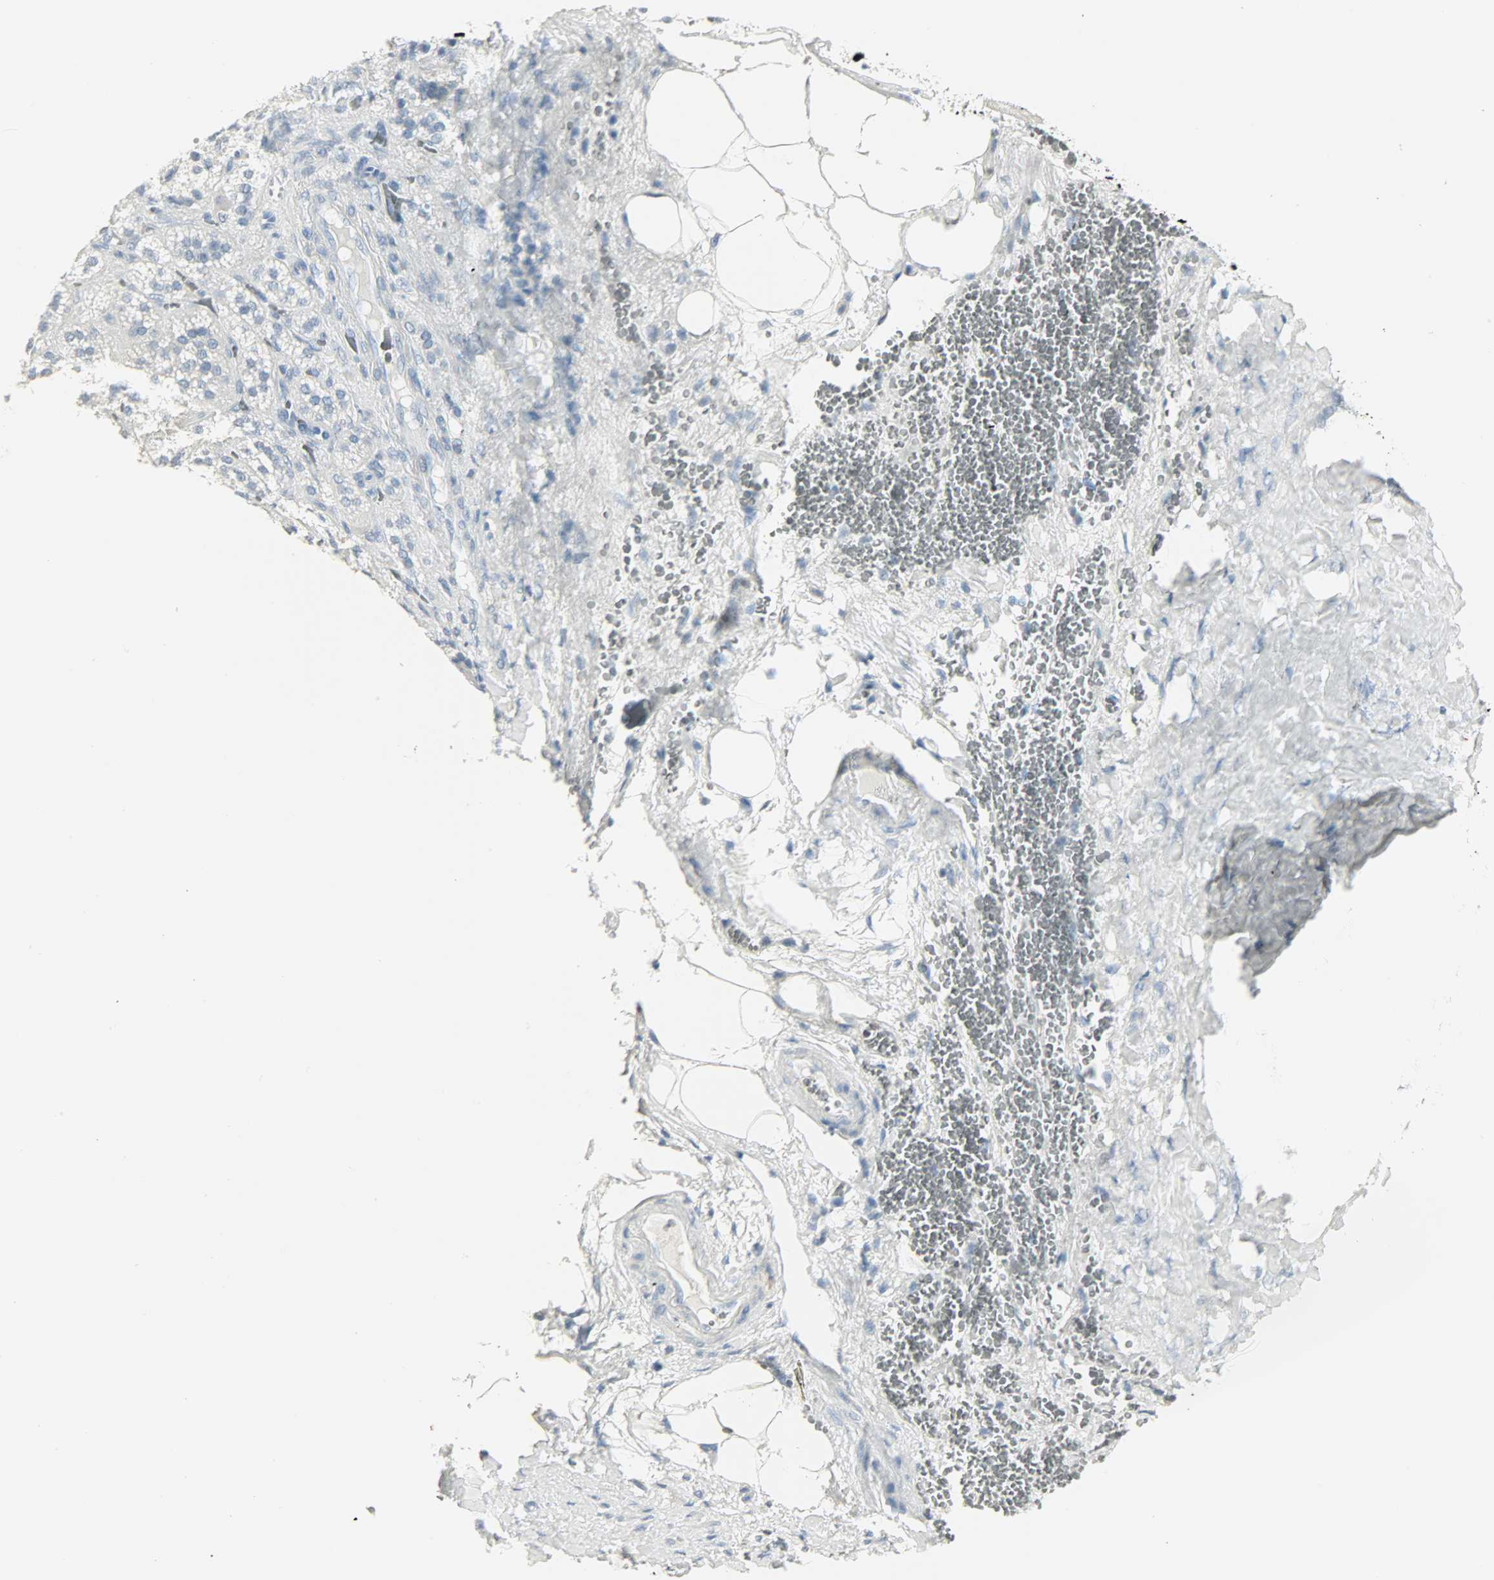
{"staining": {"intensity": "negative", "quantity": "none", "location": "none"}, "tissue": "adrenal gland", "cell_type": "Glandular cells", "image_type": "normal", "snomed": [{"axis": "morphology", "description": "Normal tissue, NOS"}, {"axis": "topography", "description": "Adrenal gland"}], "caption": "The image demonstrates no significant staining in glandular cells of adrenal gland.", "gene": "PTPN6", "patient": {"sex": "female", "age": 71}}